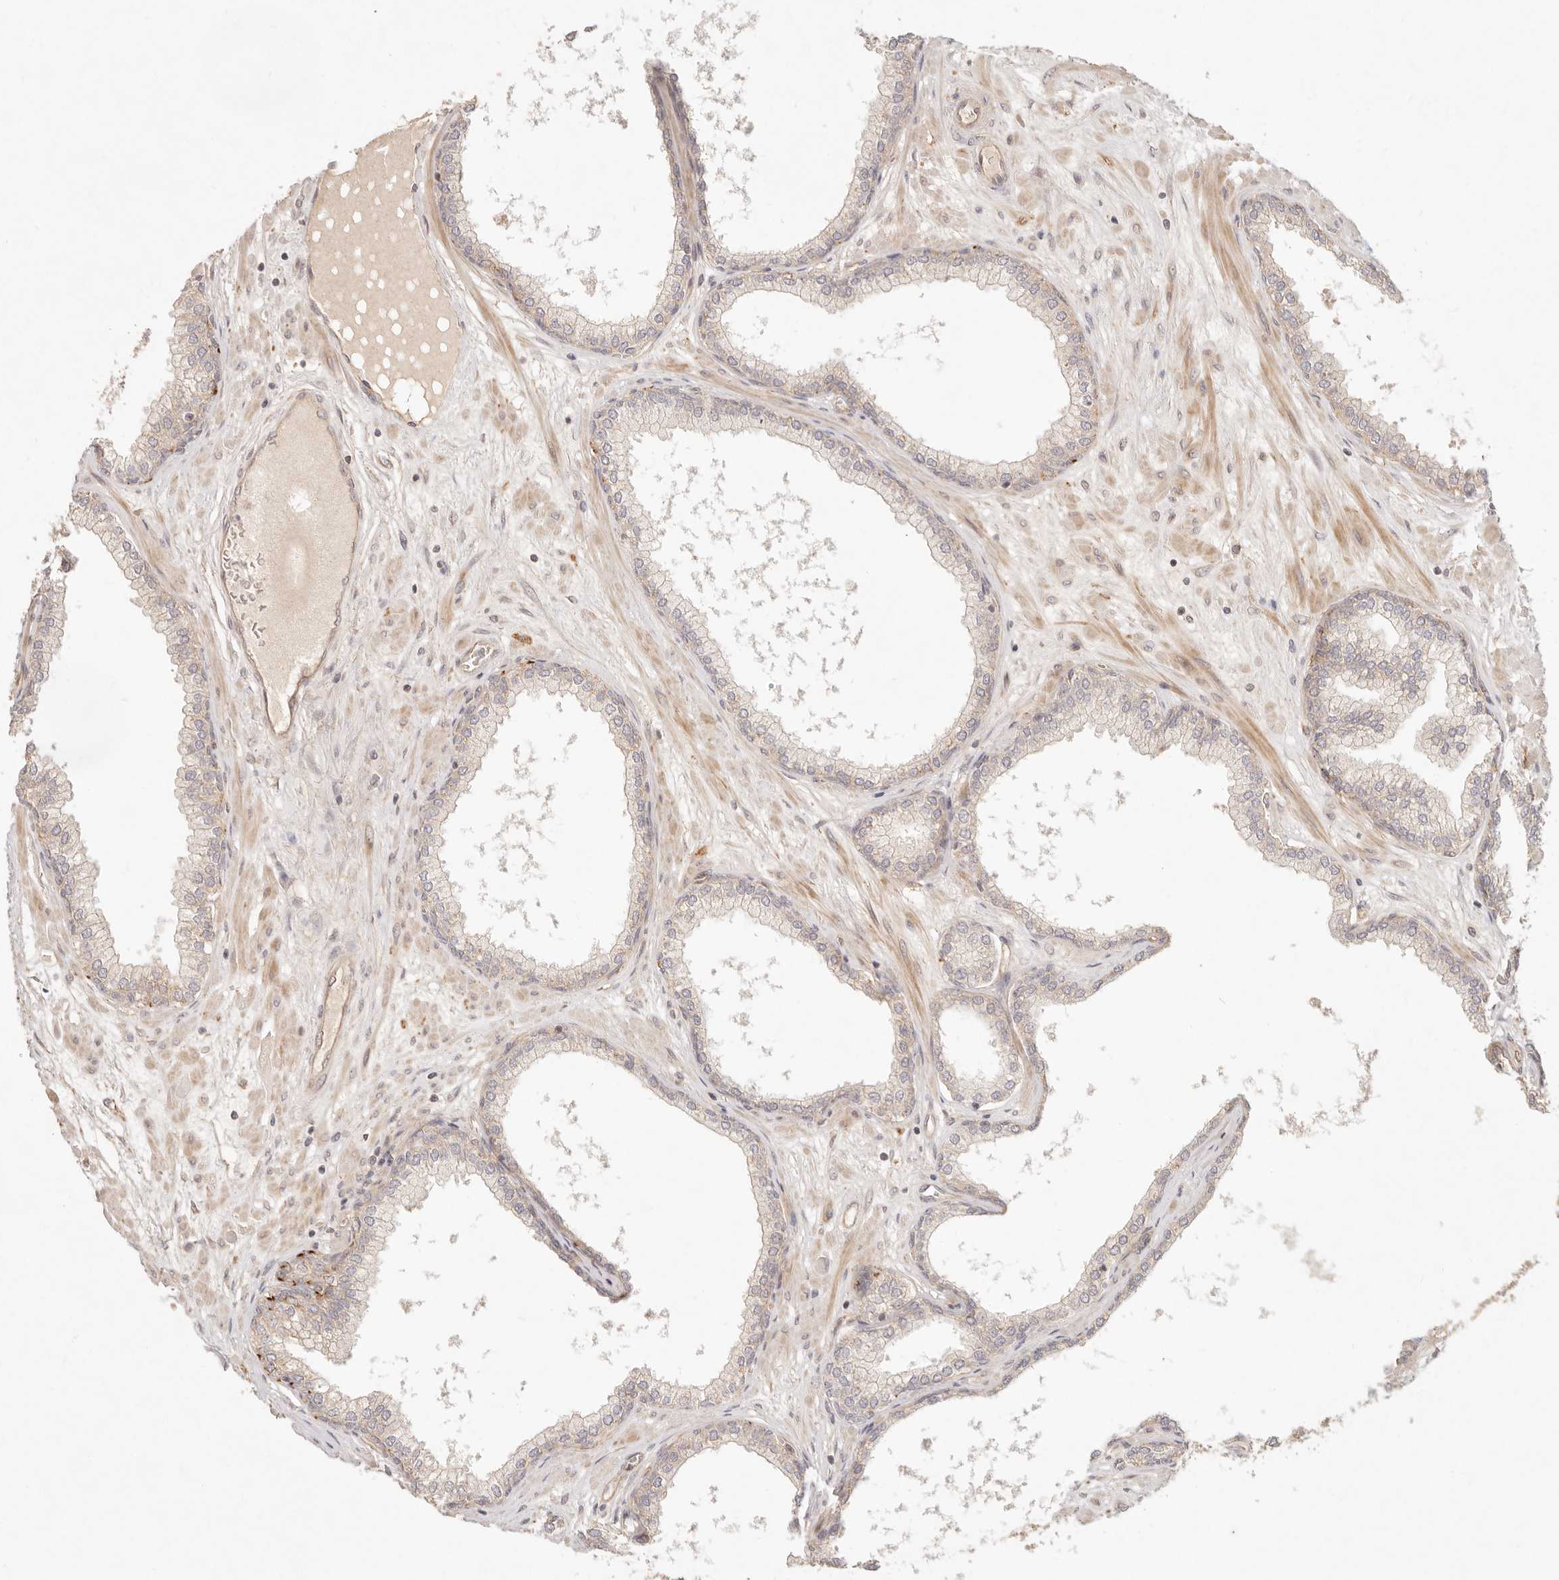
{"staining": {"intensity": "moderate", "quantity": "25%-75%", "location": "cytoplasmic/membranous"}, "tissue": "prostate", "cell_type": "Glandular cells", "image_type": "normal", "snomed": [{"axis": "morphology", "description": "Normal tissue, NOS"}, {"axis": "morphology", "description": "Urothelial carcinoma, Low grade"}, {"axis": "topography", "description": "Urinary bladder"}, {"axis": "topography", "description": "Prostate"}], "caption": "Unremarkable prostate was stained to show a protein in brown. There is medium levels of moderate cytoplasmic/membranous expression in about 25%-75% of glandular cells. The staining is performed using DAB brown chromogen to label protein expression. The nuclei are counter-stained blue using hematoxylin.", "gene": "PPP1R3B", "patient": {"sex": "male", "age": 60}}